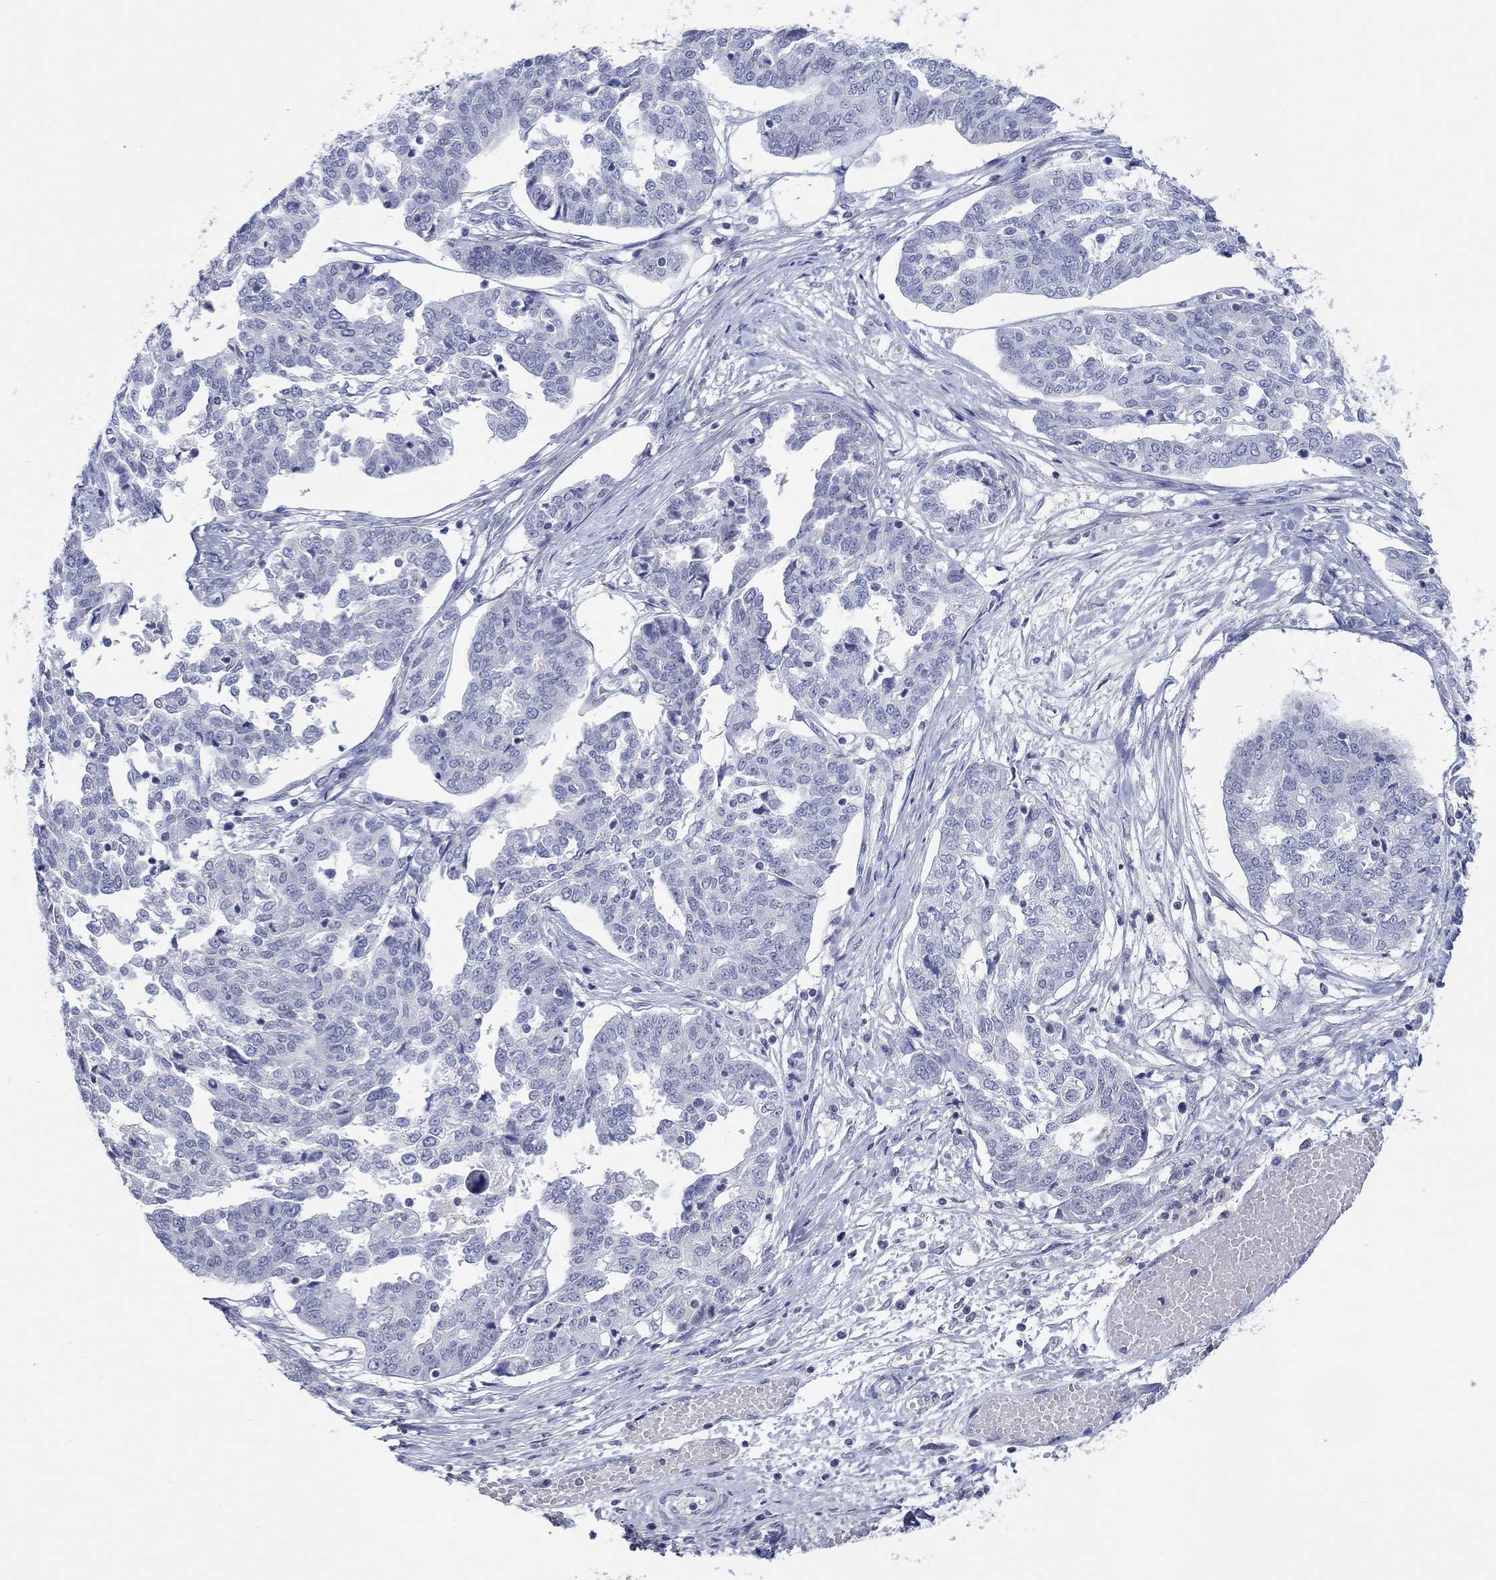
{"staining": {"intensity": "negative", "quantity": "none", "location": "none"}, "tissue": "ovarian cancer", "cell_type": "Tumor cells", "image_type": "cancer", "snomed": [{"axis": "morphology", "description": "Cystadenocarcinoma, serous, NOS"}, {"axis": "topography", "description": "Ovary"}], "caption": "IHC micrograph of serous cystadenocarcinoma (ovarian) stained for a protein (brown), which reveals no staining in tumor cells.", "gene": "PDYN", "patient": {"sex": "female", "age": 67}}